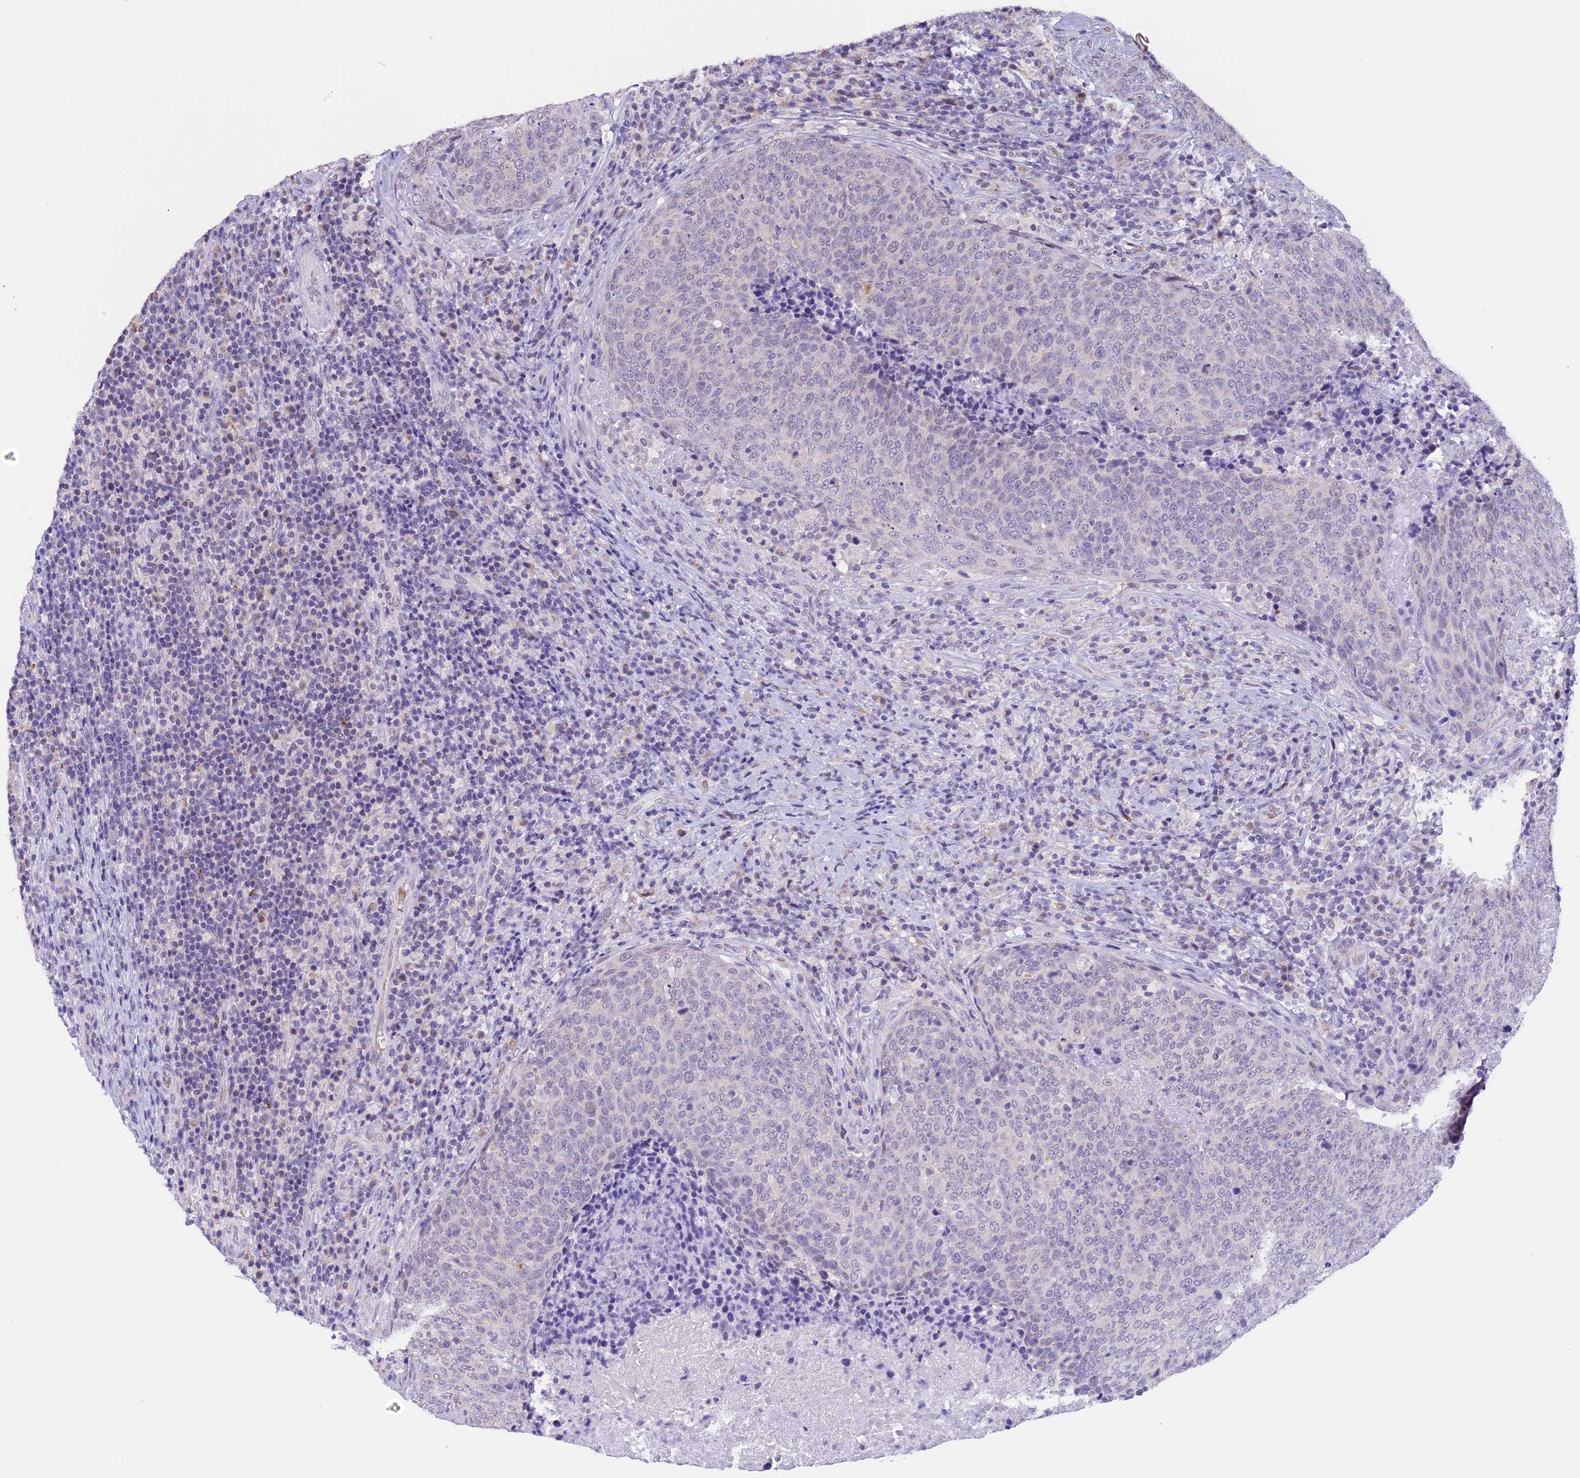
{"staining": {"intensity": "negative", "quantity": "none", "location": "none"}, "tissue": "head and neck cancer", "cell_type": "Tumor cells", "image_type": "cancer", "snomed": [{"axis": "morphology", "description": "Squamous cell carcinoma, NOS"}, {"axis": "morphology", "description": "Squamous cell carcinoma, metastatic, NOS"}, {"axis": "topography", "description": "Lymph node"}, {"axis": "topography", "description": "Head-Neck"}], "caption": "IHC micrograph of human head and neck cancer stained for a protein (brown), which shows no expression in tumor cells.", "gene": "AHSP", "patient": {"sex": "male", "age": 62}}